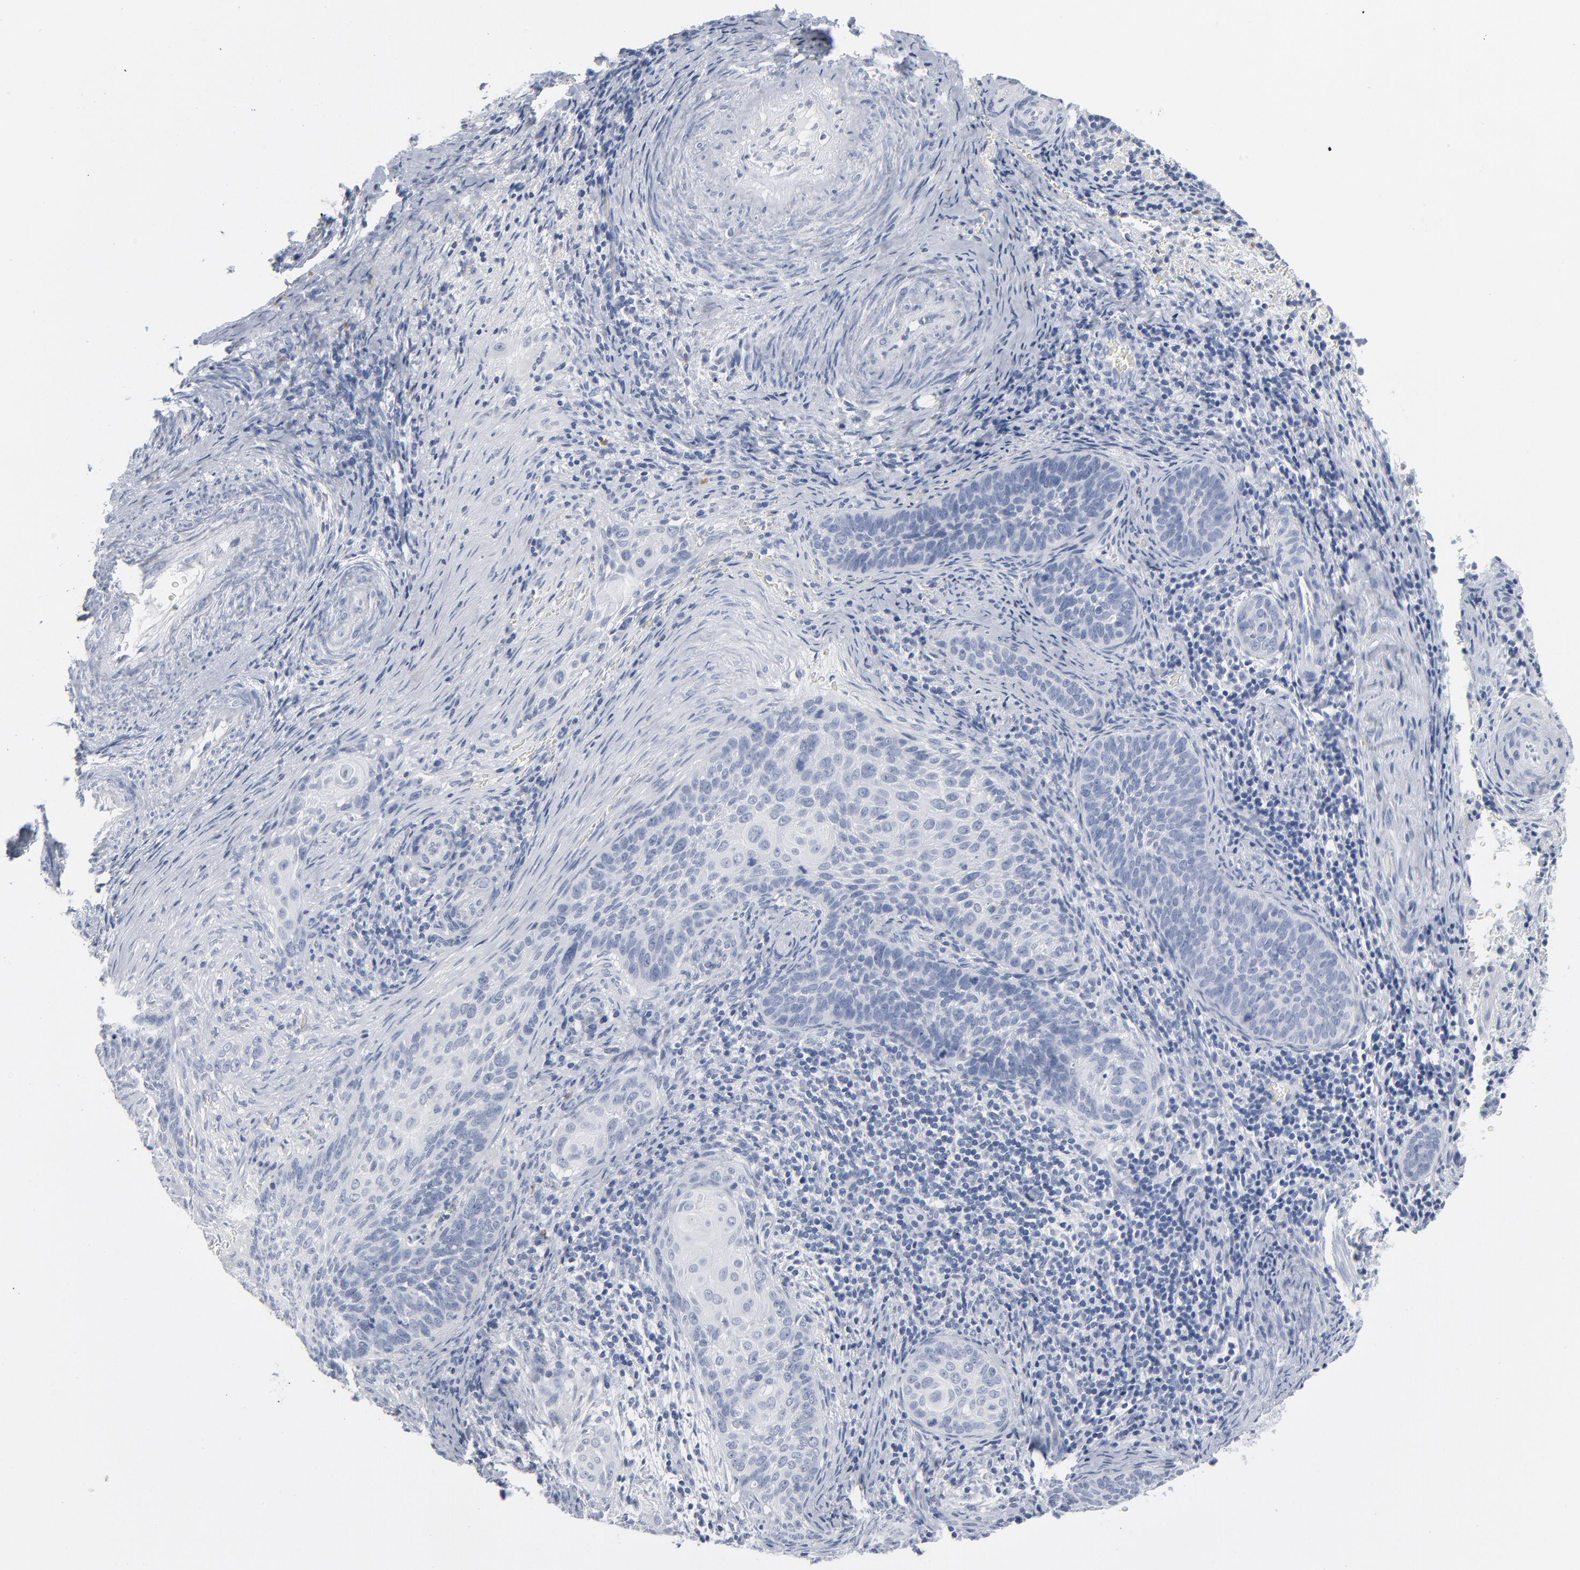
{"staining": {"intensity": "negative", "quantity": "none", "location": "none"}, "tissue": "cervical cancer", "cell_type": "Tumor cells", "image_type": "cancer", "snomed": [{"axis": "morphology", "description": "Squamous cell carcinoma, NOS"}, {"axis": "topography", "description": "Cervix"}], "caption": "This micrograph is of cervical squamous cell carcinoma stained with immunohistochemistry to label a protein in brown with the nuclei are counter-stained blue. There is no staining in tumor cells.", "gene": "PAGE1", "patient": {"sex": "female", "age": 33}}